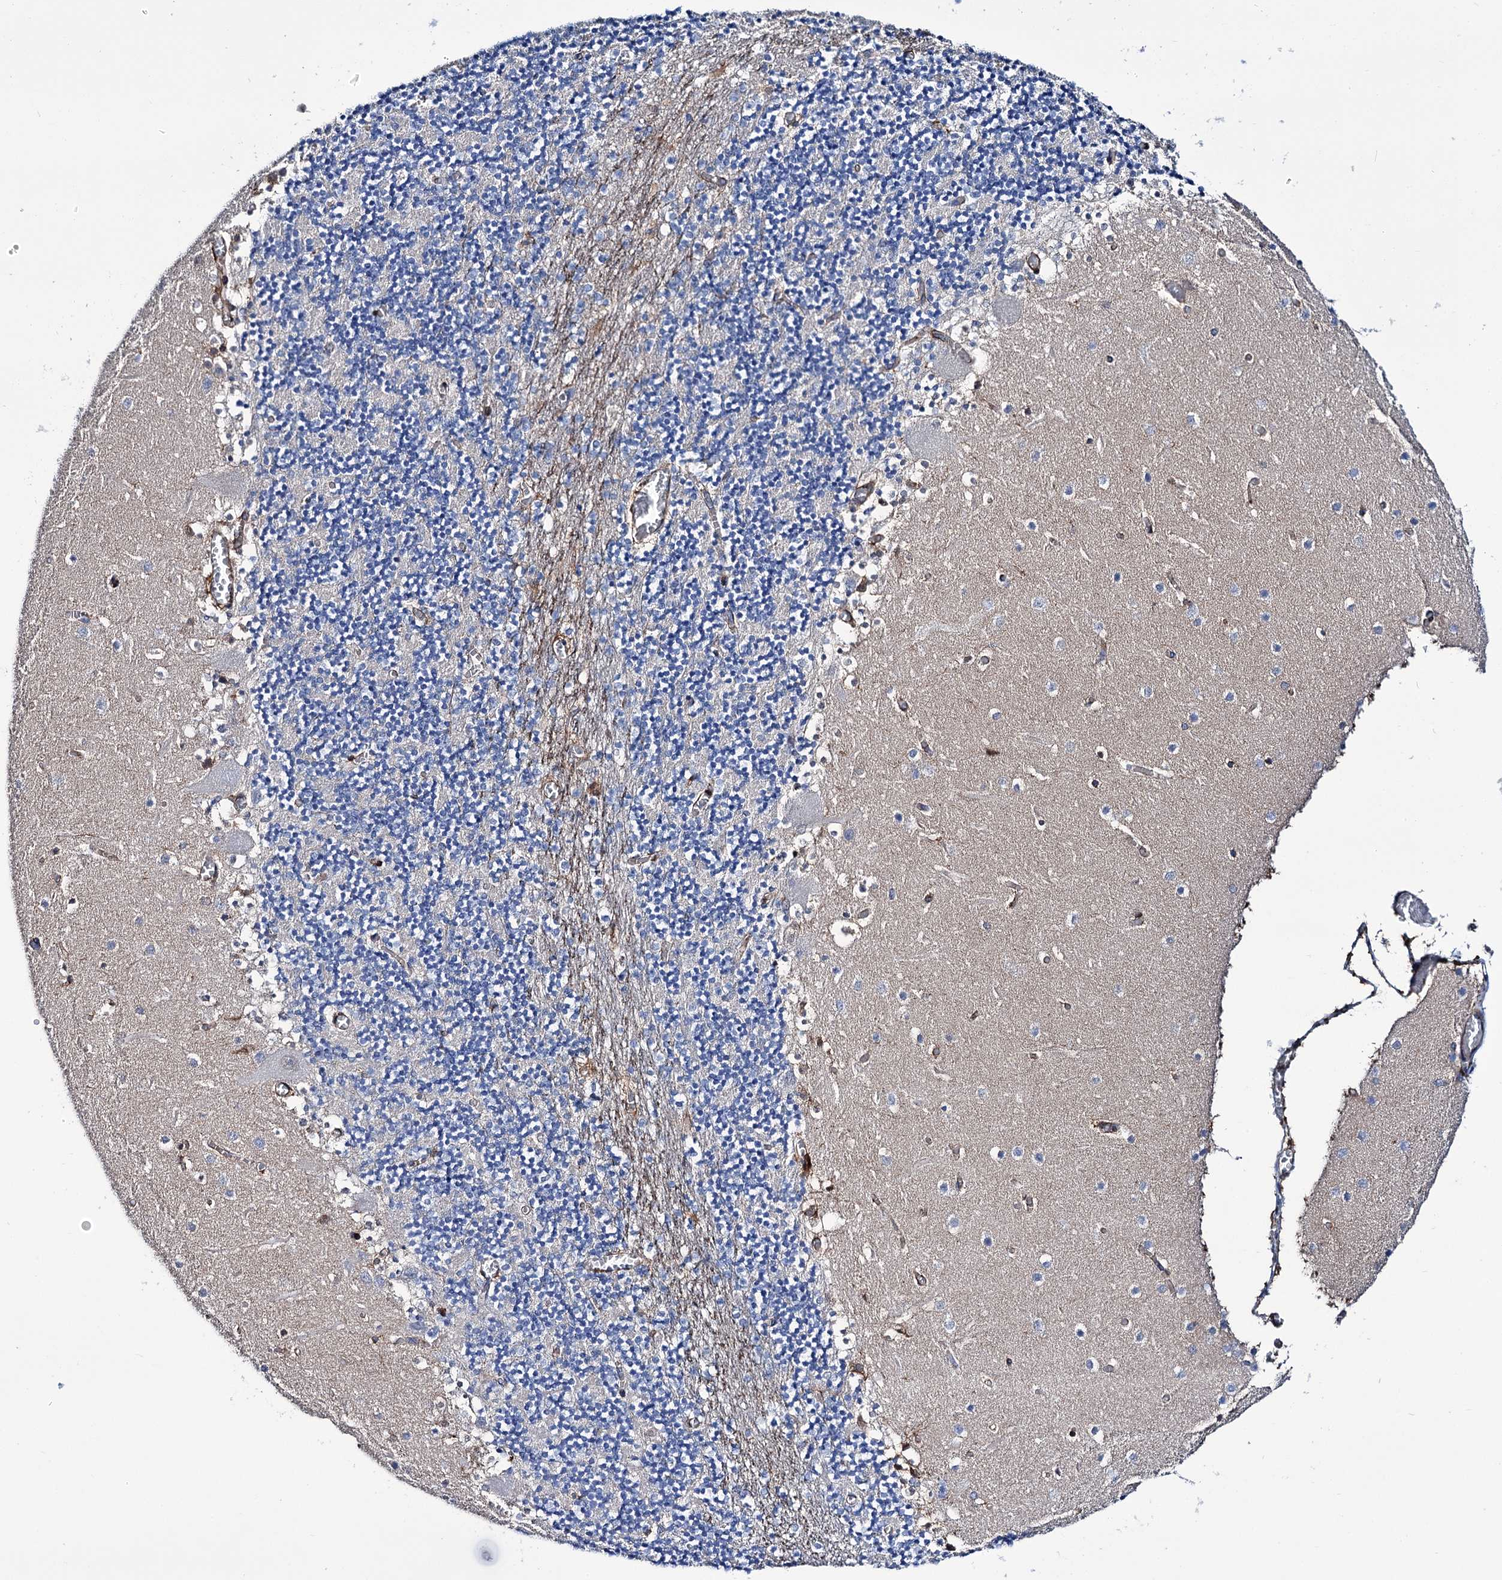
{"staining": {"intensity": "negative", "quantity": "none", "location": "none"}, "tissue": "cerebellum", "cell_type": "Cells in granular layer", "image_type": "normal", "snomed": [{"axis": "morphology", "description": "Normal tissue, NOS"}, {"axis": "topography", "description": "Cerebellum"}], "caption": "This is a image of immunohistochemistry (IHC) staining of normal cerebellum, which shows no positivity in cells in granular layer. The staining was performed using DAB to visualize the protein expression in brown, while the nuclei were stained in blue with hematoxylin (Magnification: 20x).", "gene": "DEF6", "patient": {"sex": "female", "age": 28}}